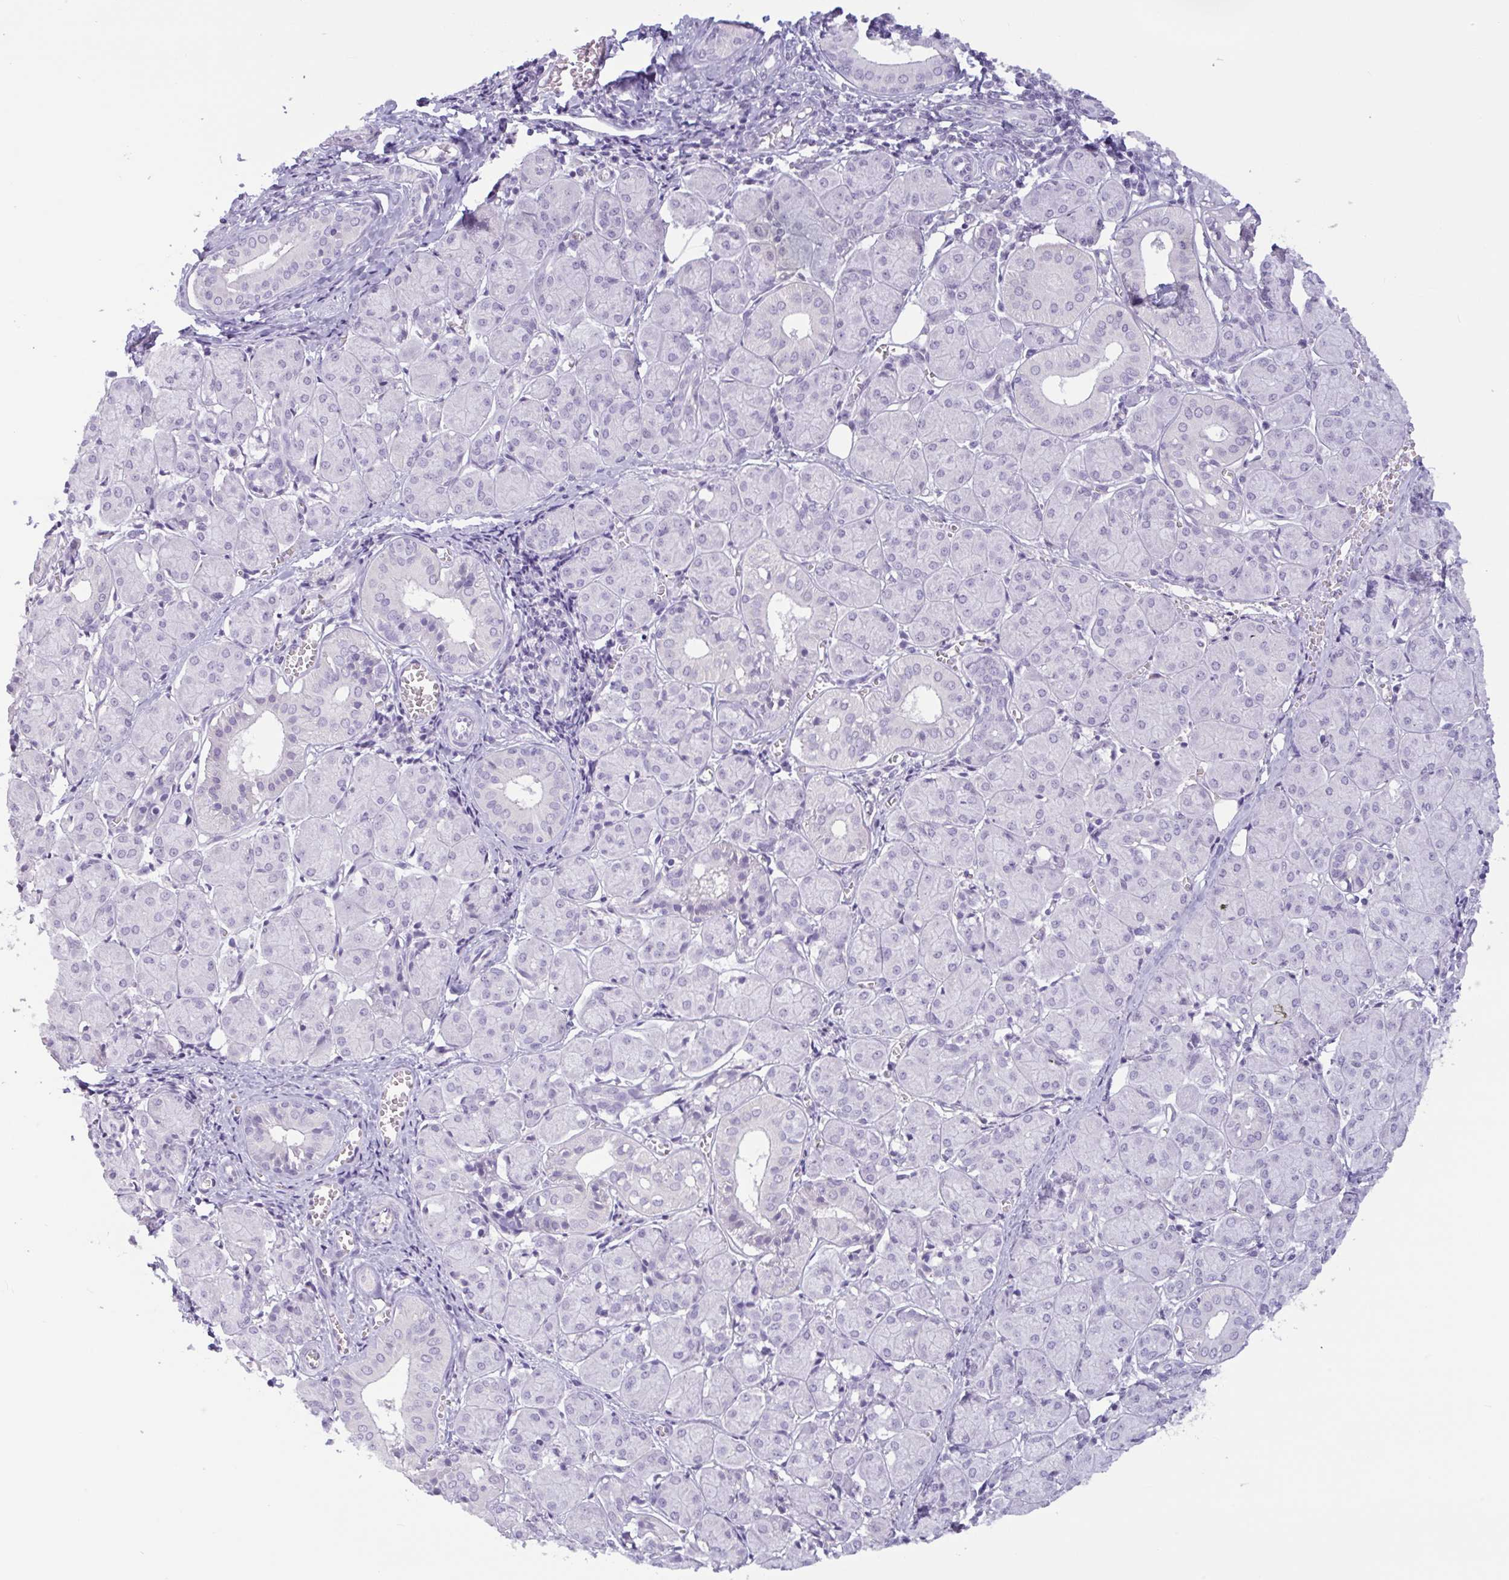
{"staining": {"intensity": "negative", "quantity": "none", "location": "none"}, "tissue": "salivary gland", "cell_type": "Glandular cells", "image_type": "normal", "snomed": [{"axis": "morphology", "description": "Normal tissue, NOS"}, {"axis": "morphology", "description": "Inflammation, NOS"}, {"axis": "topography", "description": "Lymph node"}, {"axis": "topography", "description": "Salivary gland"}], "caption": "This is an immunohistochemistry (IHC) photomicrograph of benign human salivary gland. There is no positivity in glandular cells.", "gene": "CTSE", "patient": {"sex": "male", "age": 3}}